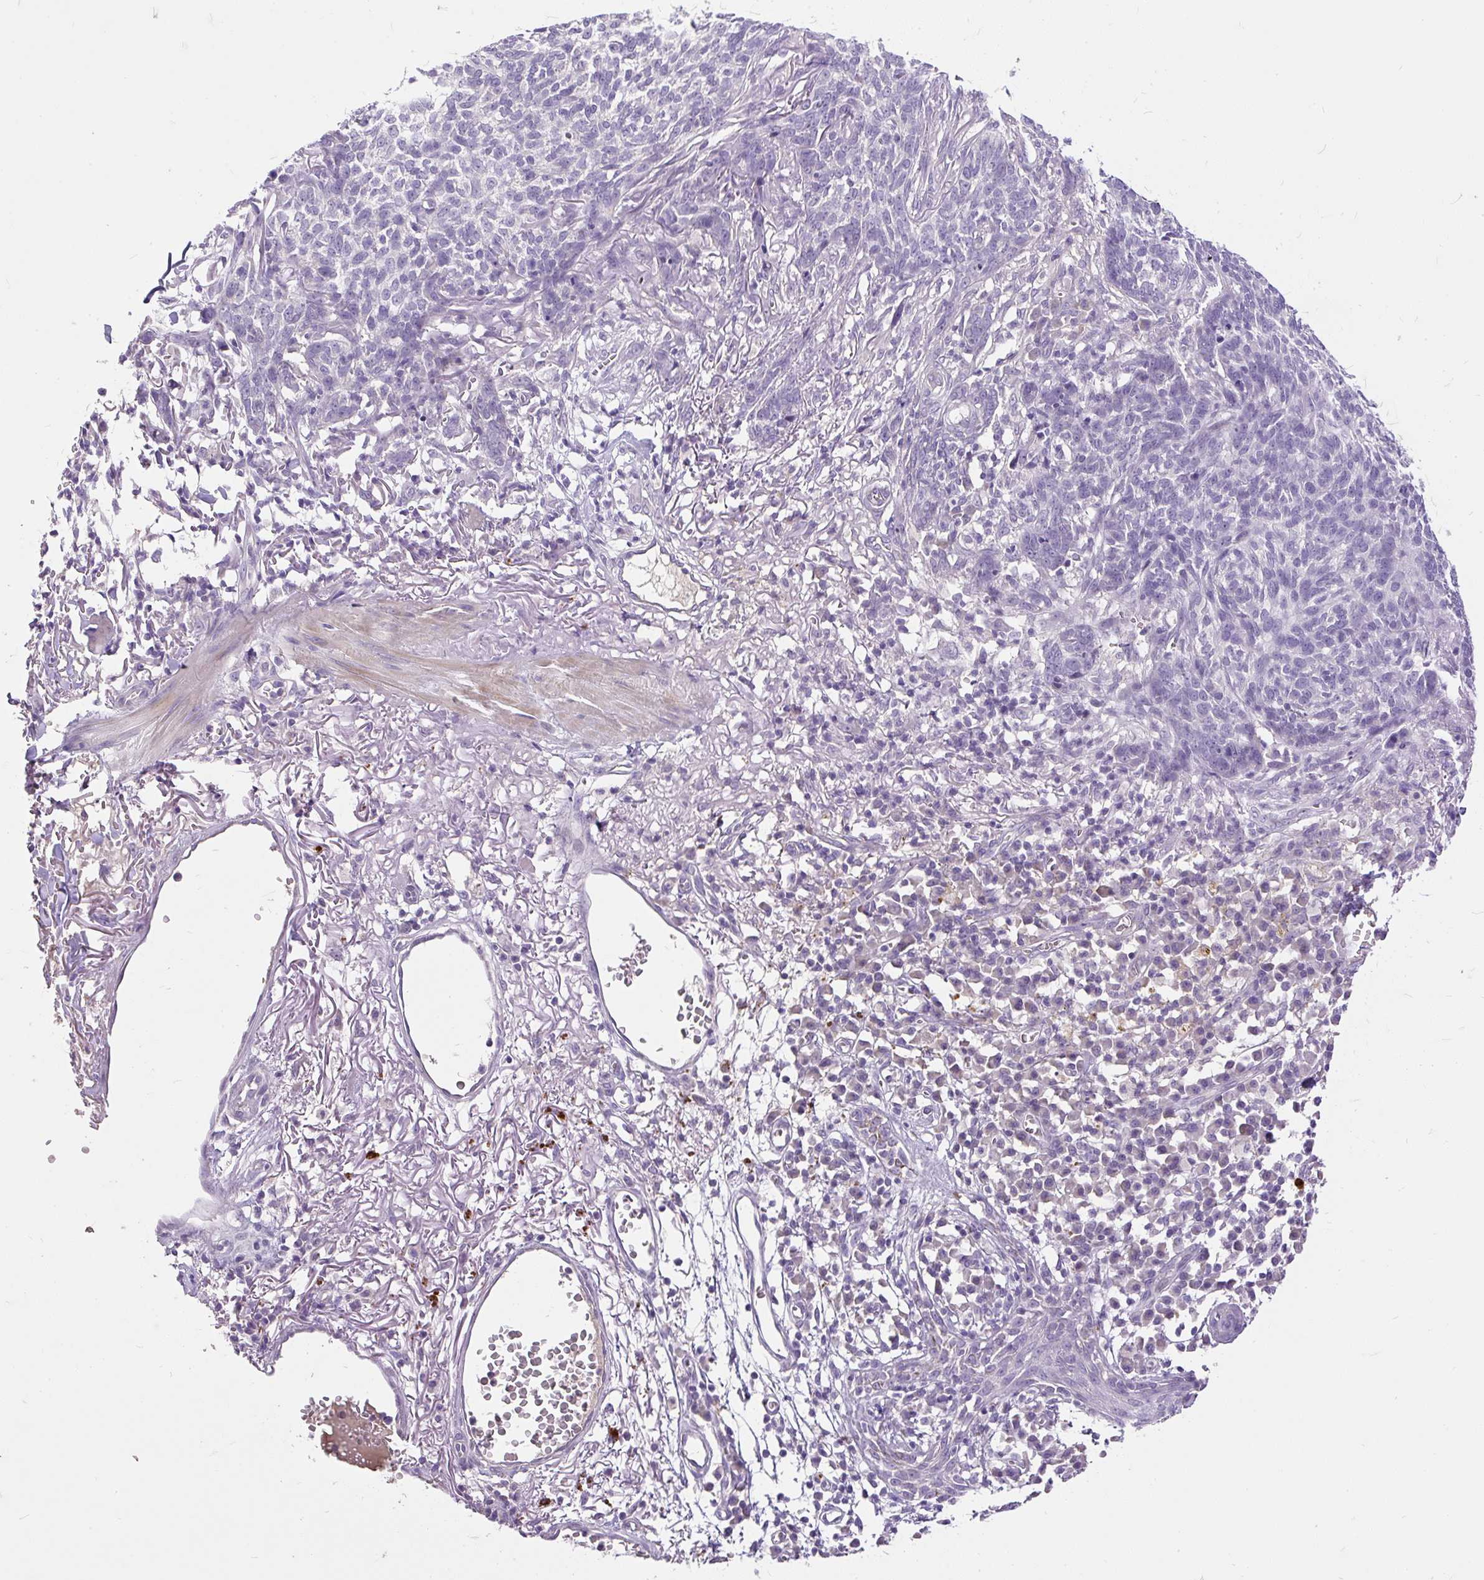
{"staining": {"intensity": "negative", "quantity": "none", "location": "none"}, "tissue": "skin cancer", "cell_type": "Tumor cells", "image_type": "cancer", "snomed": [{"axis": "morphology", "description": "Basal cell carcinoma"}, {"axis": "topography", "description": "Skin"}], "caption": "Micrograph shows no protein staining in tumor cells of skin basal cell carcinoma tissue.", "gene": "KRTAP20-3", "patient": {"sex": "male", "age": 85}}